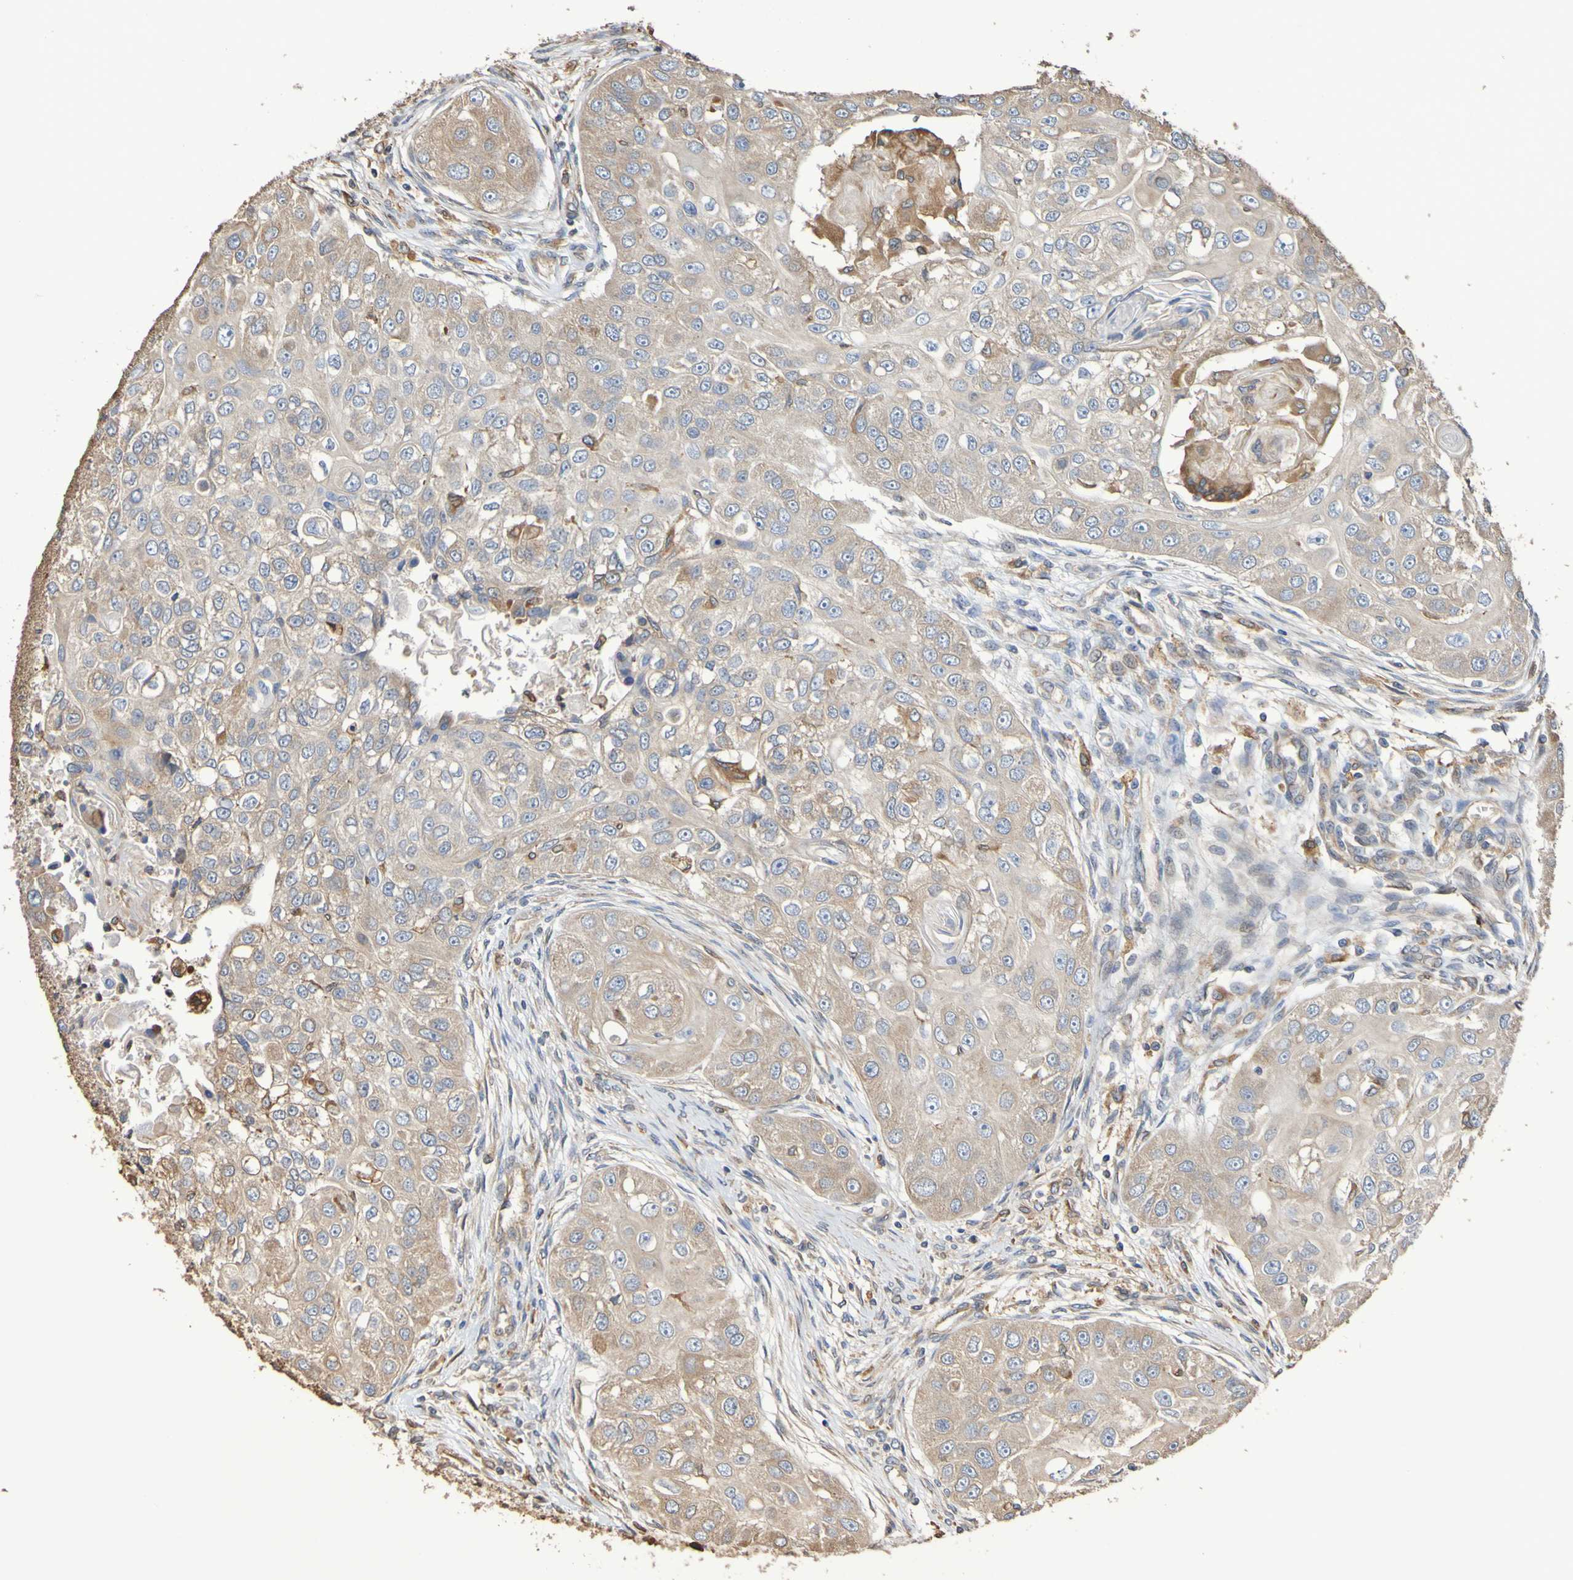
{"staining": {"intensity": "weak", "quantity": ">75%", "location": "cytoplasmic/membranous"}, "tissue": "head and neck cancer", "cell_type": "Tumor cells", "image_type": "cancer", "snomed": [{"axis": "morphology", "description": "Normal tissue, NOS"}, {"axis": "morphology", "description": "Squamous cell carcinoma, NOS"}, {"axis": "topography", "description": "Skeletal muscle"}, {"axis": "topography", "description": "Head-Neck"}], "caption": "Head and neck cancer stained with a brown dye displays weak cytoplasmic/membranous positive positivity in about >75% of tumor cells.", "gene": "RAB11A", "patient": {"sex": "male", "age": 51}}